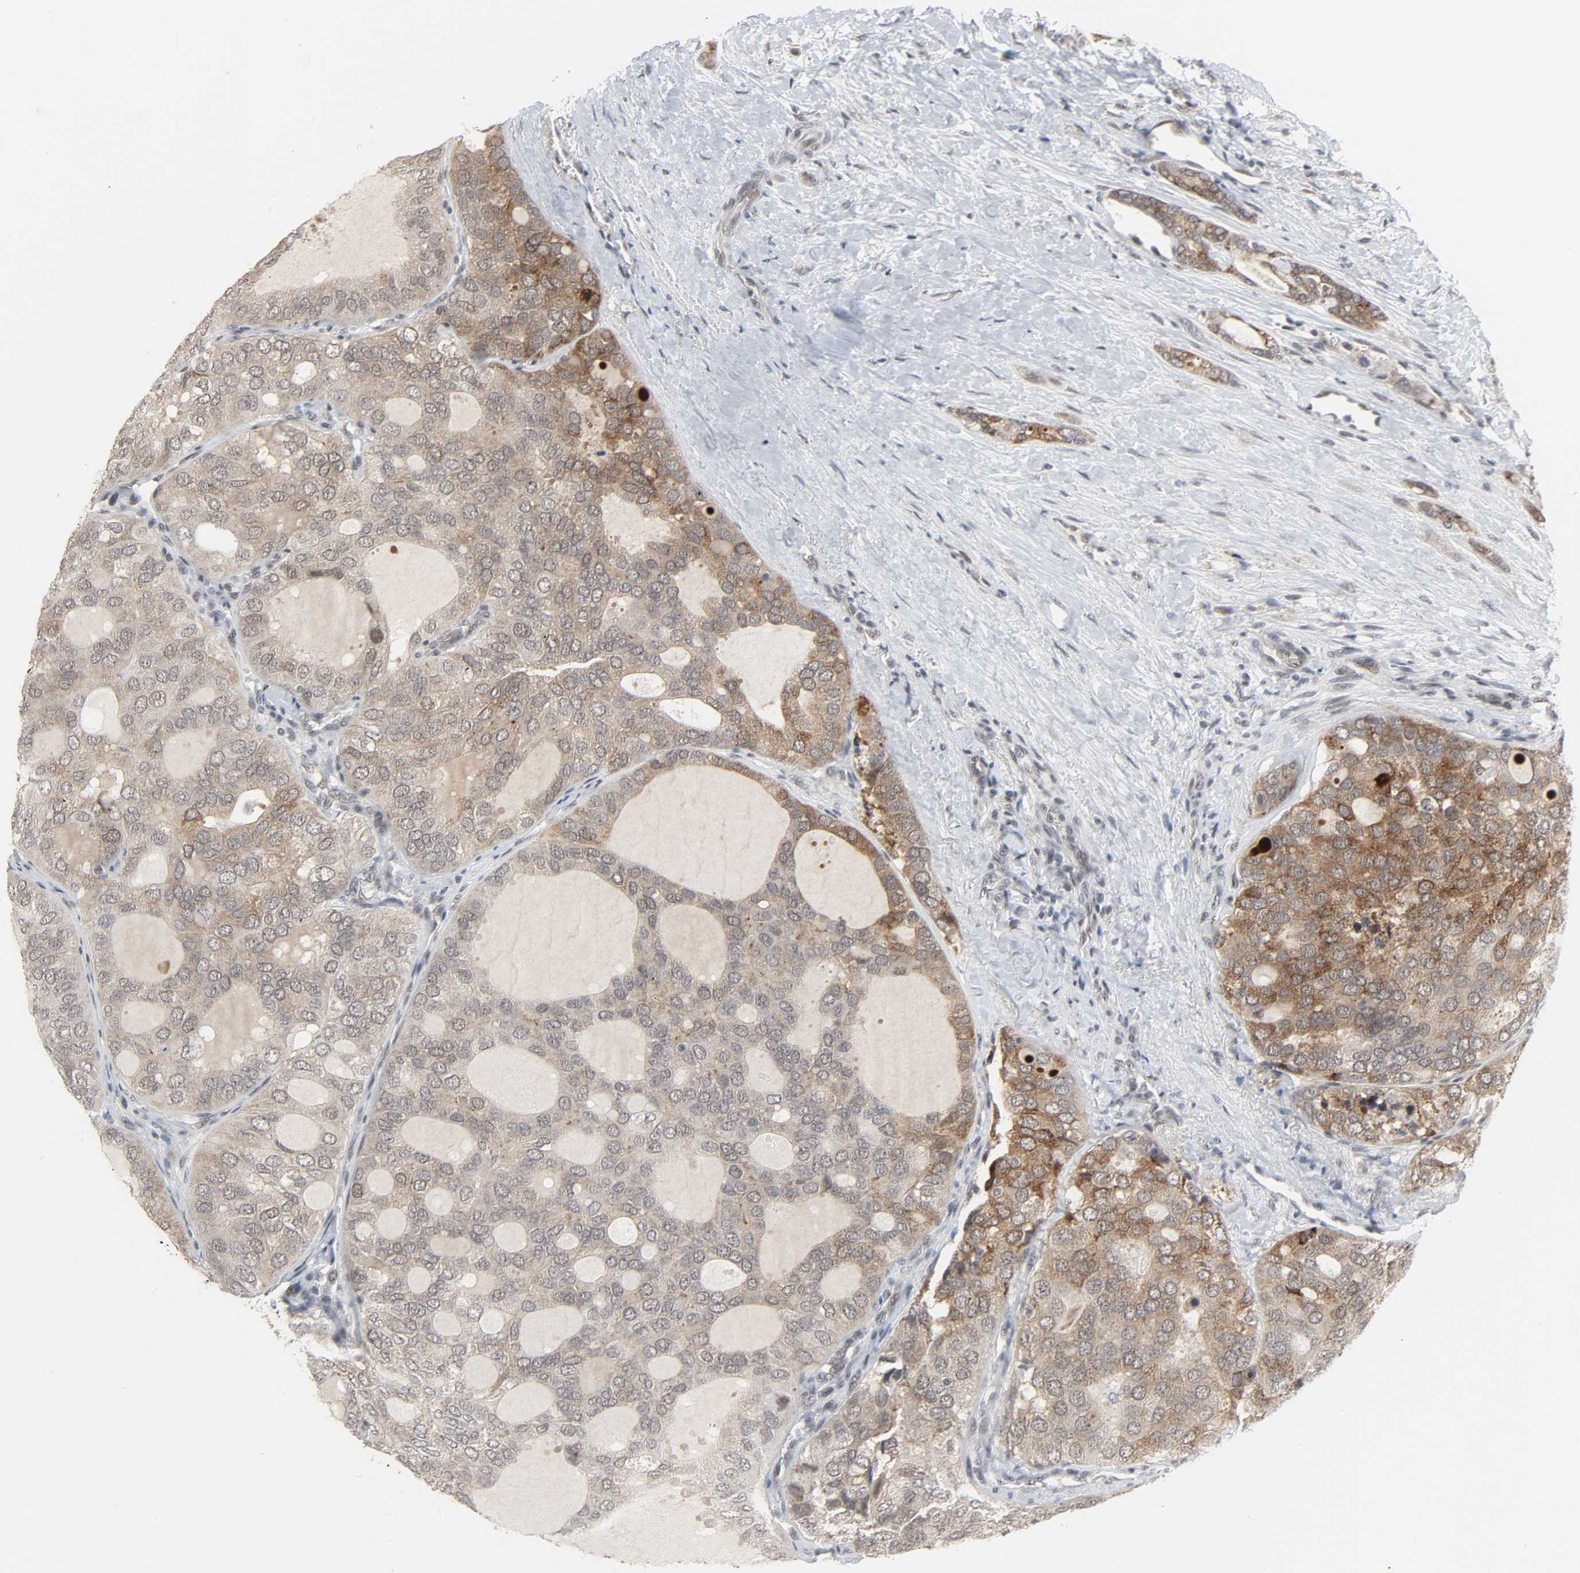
{"staining": {"intensity": "moderate", "quantity": ">75%", "location": "cytoplasmic/membranous"}, "tissue": "thyroid cancer", "cell_type": "Tumor cells", "image_type": "cancer", "snomed": [{"axis": "morphology", "description": "Follicular adenoma carcinoma, NOS"}, {"axis": "topography", "description": "Thyroid gland"}], "caption": "Thyroid follicular adenoma carcinoma stained with immunohistochemistry demonstrates moderate cytoplasmic/membranous staining in about >75% of tumor cells.", "gene": "MUC1", "patient": {"sex": "male", "age": 75}}